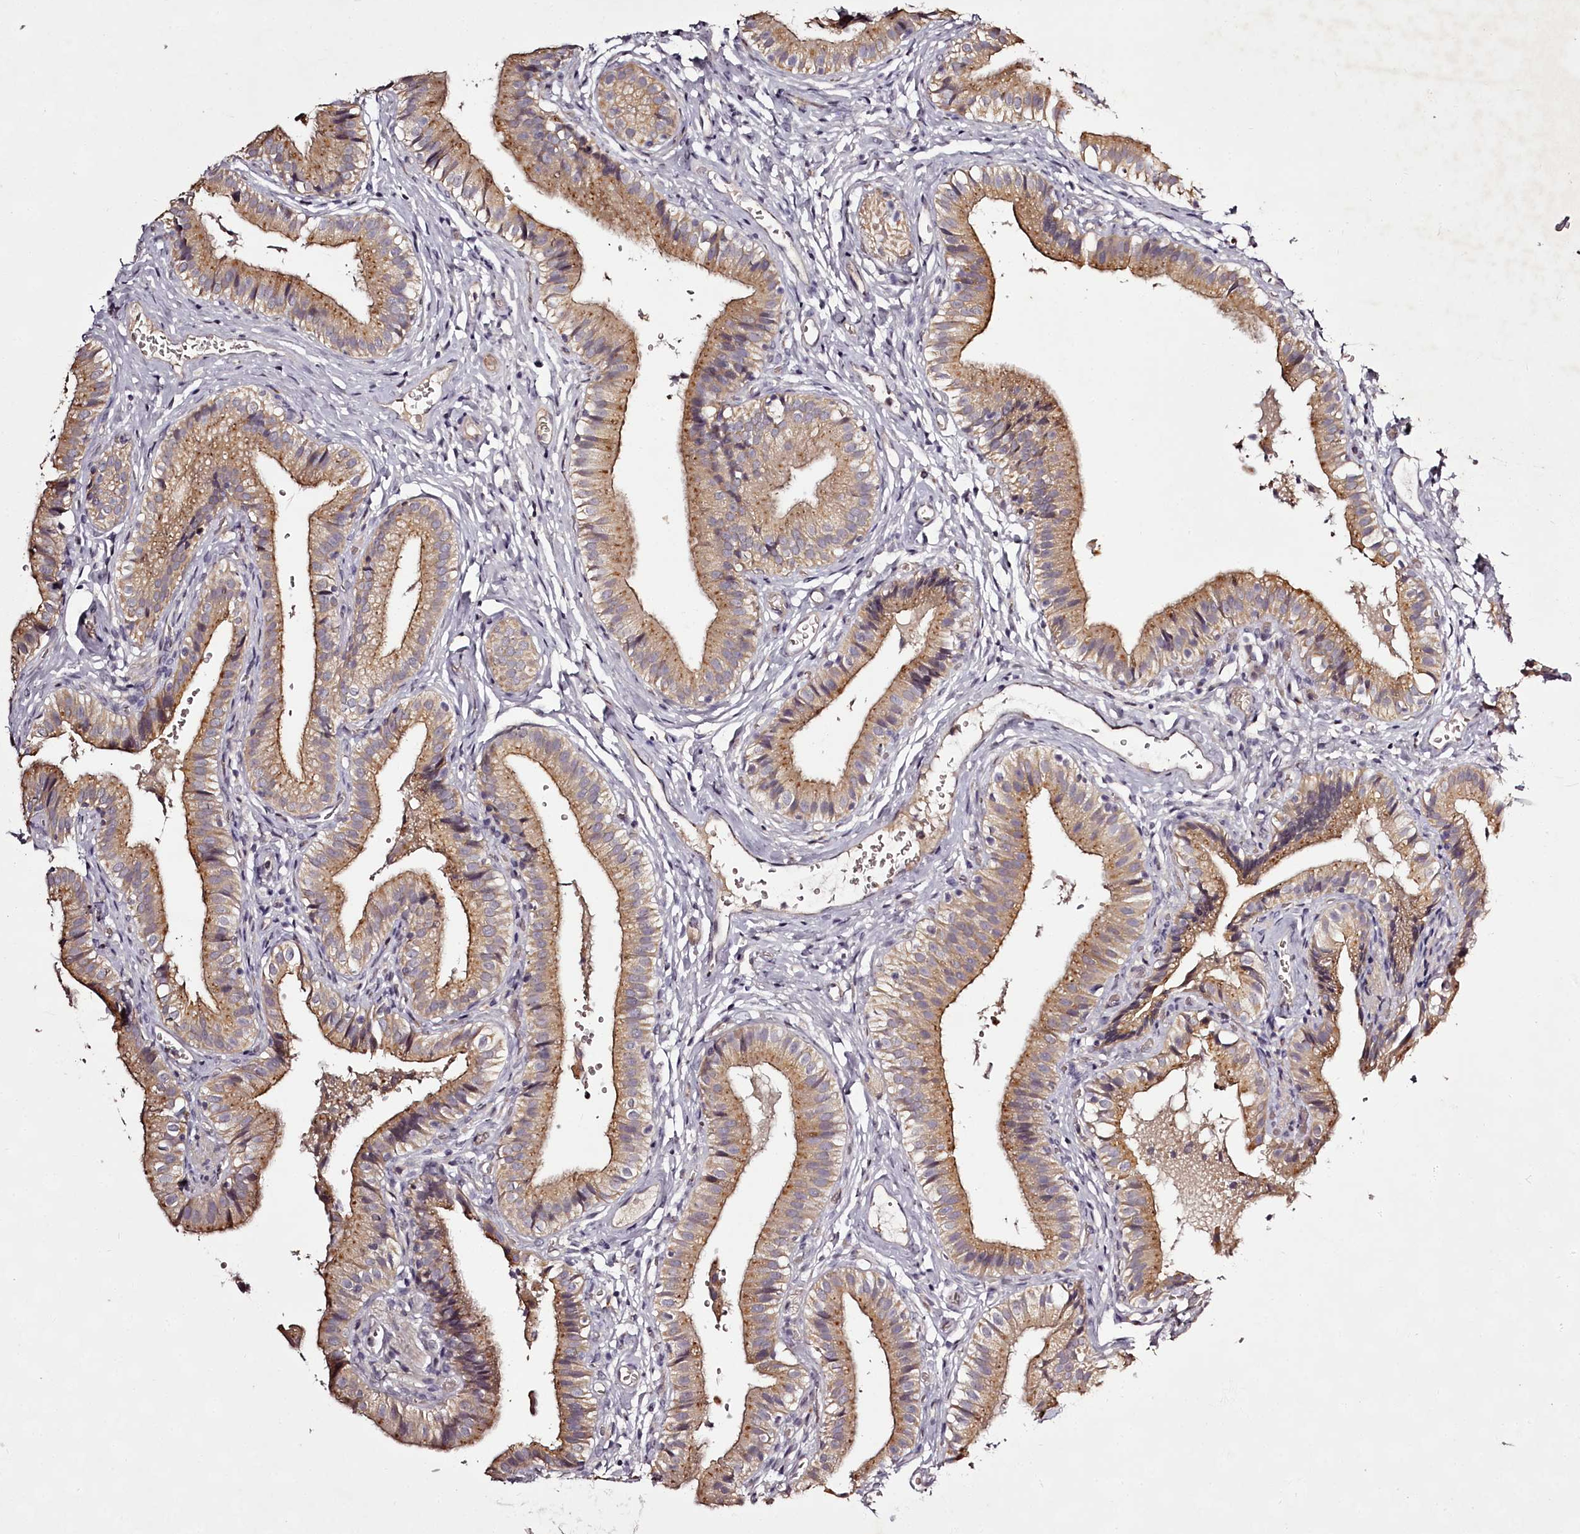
{"staining": {"intensity": "moderate", "quantity": ">75%", "location": "cytoplasmic/membranous"}, "tissue": "gallbladder", "cell_type": "Glandular cells", "image_type": "normal", "snomed": [{"axis": "morphology", "description": "Normal tissue, NOS"}, {"axis": "topography", "description": "Gallbladder"}], "caption": "Protein analysis of unremarkable gallbladder demonstrates moderate cytoplasmic/membranous staining in approximately >75% of glandular cells.", "gene": "RBMXL2", "patient": {"sex": "female", "age": 47}}